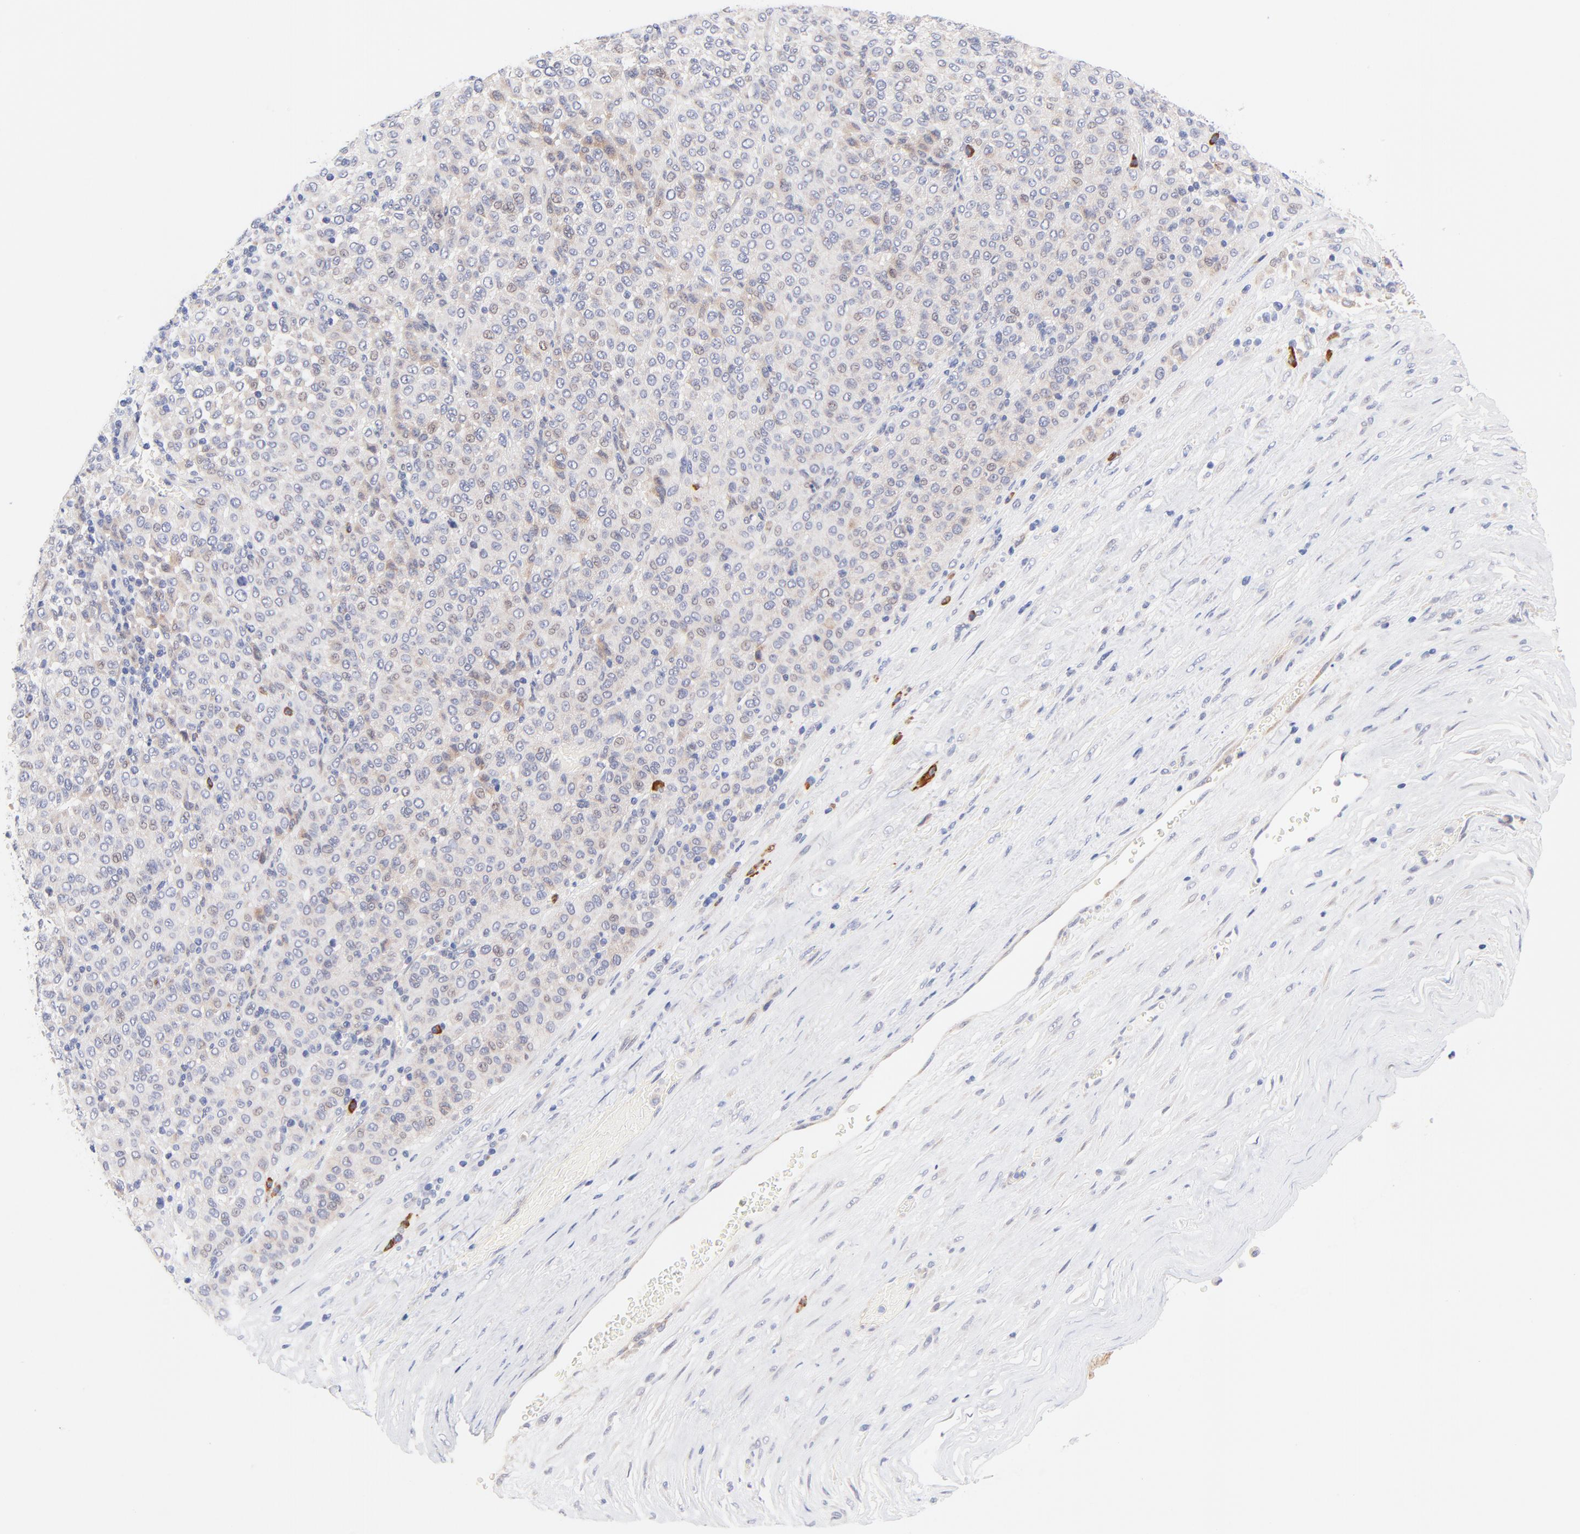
{"staining": {"intensity": "negative", "quantity": "none", "location": "none"}, "tissue": "melanoma", "cell_type": "Tumor cells", "image_type": "cancer", "snomed": [{"axis": "morphology", "description": "Malignant melanoma, Metastatic site"}, {"axis": "topography", "description": "Pancreas"}], "caption": "Melanoma stained for a protein using IHC demonstrates no expression tumor cells.", "gene": "AFF2", "patient": {"sex": "female", "age": 30}}